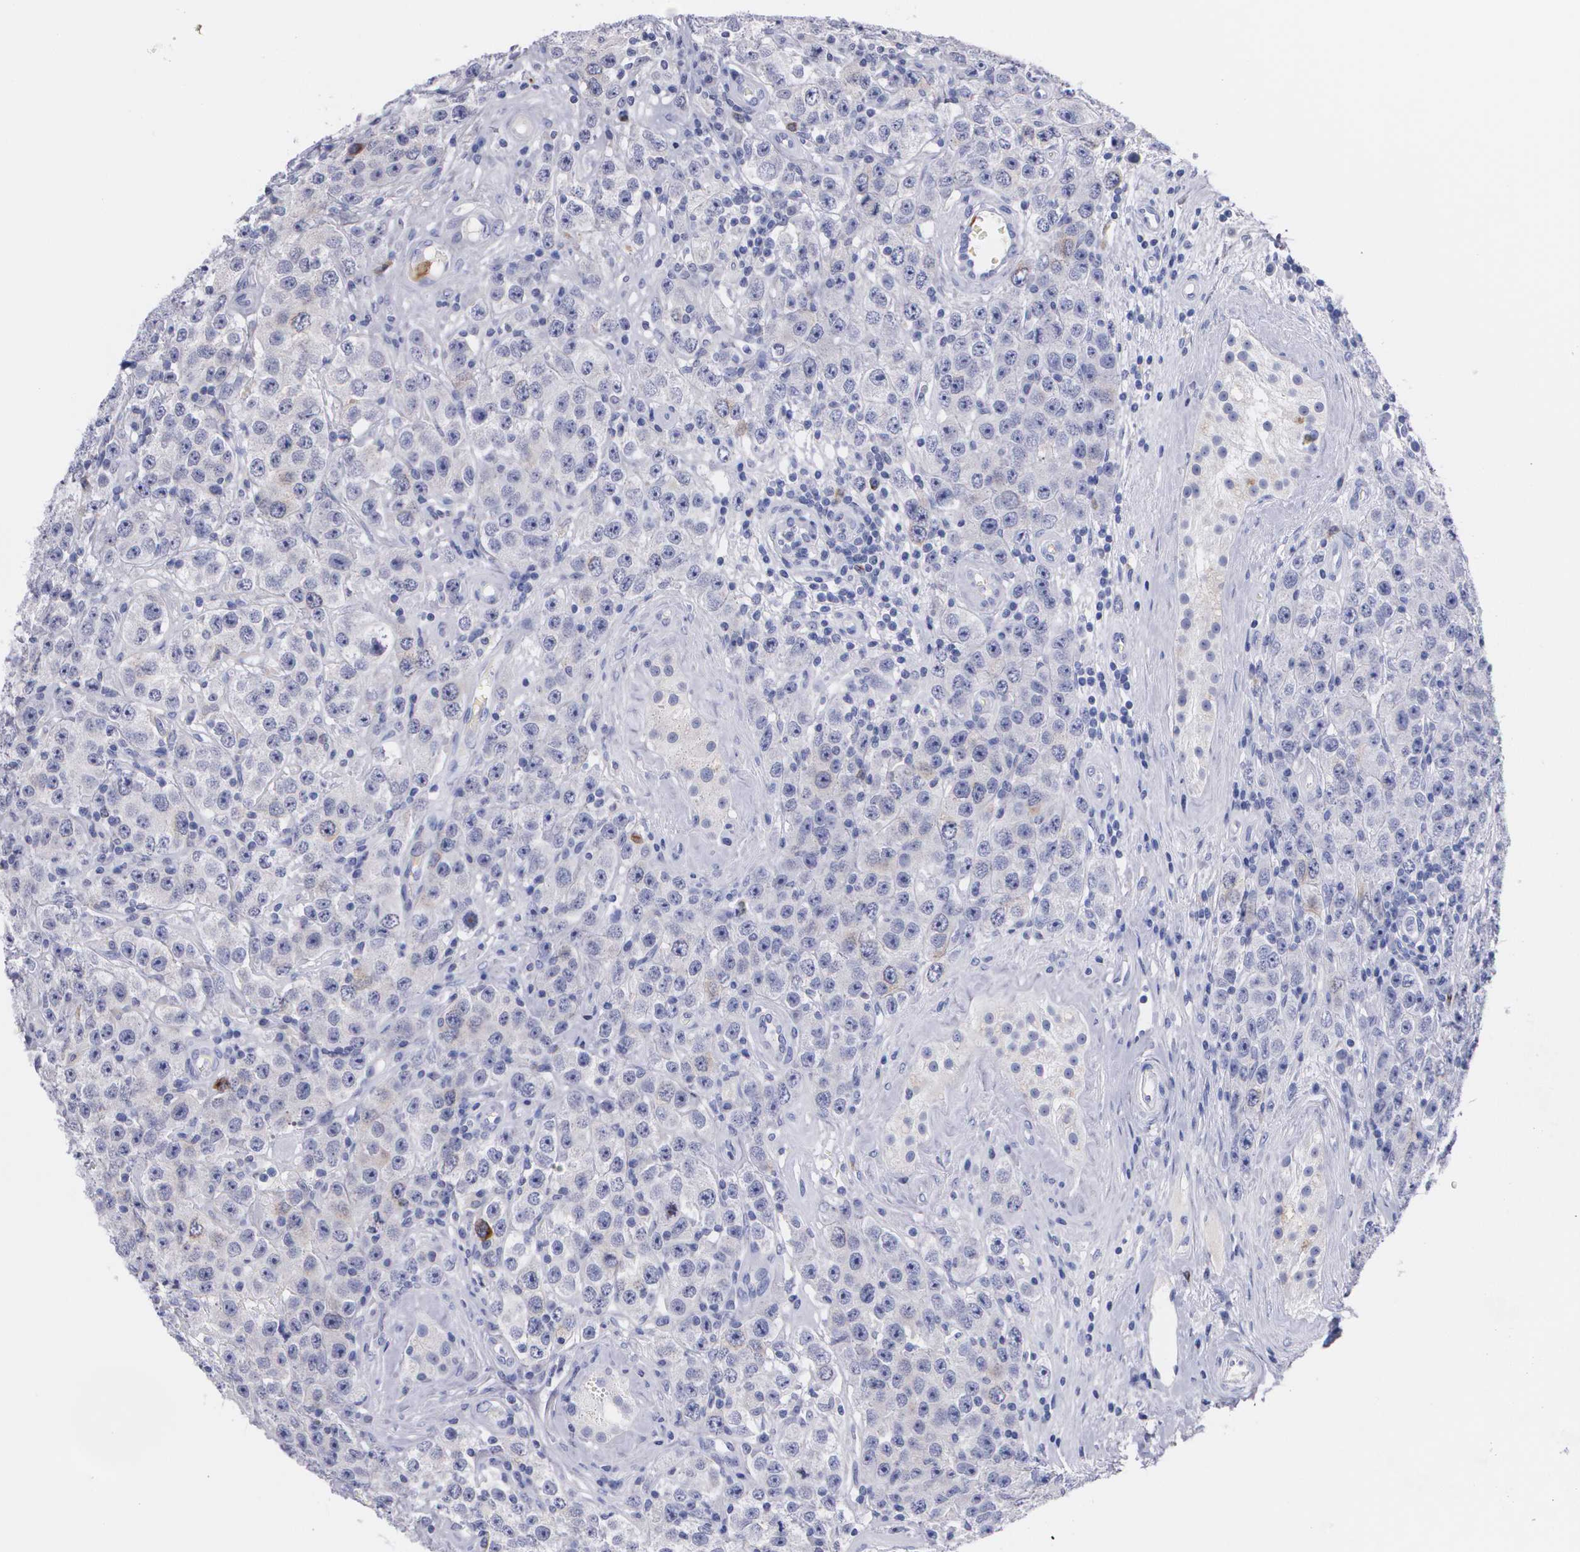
{"staining": {"intensity": "moderate", "quantity": "<25%", "location": "cytoplasmic/membranous"}, "tissue": "testis cancer", "cell_type": "Tumor cells", "image_type": "cancer", "snomed": [{"axis": "morphology", "description": "Seminoma, NOS"}, {"axis": "topography", "description": "Testis"}], "caption": "Human testis seminoma stained with a brown dye reveals moderate cytoplasmic/membranous positive staining in about <25% of tumor cells.", "gene": "HMMR", "patient": {"sex": "male", "age": 52}}